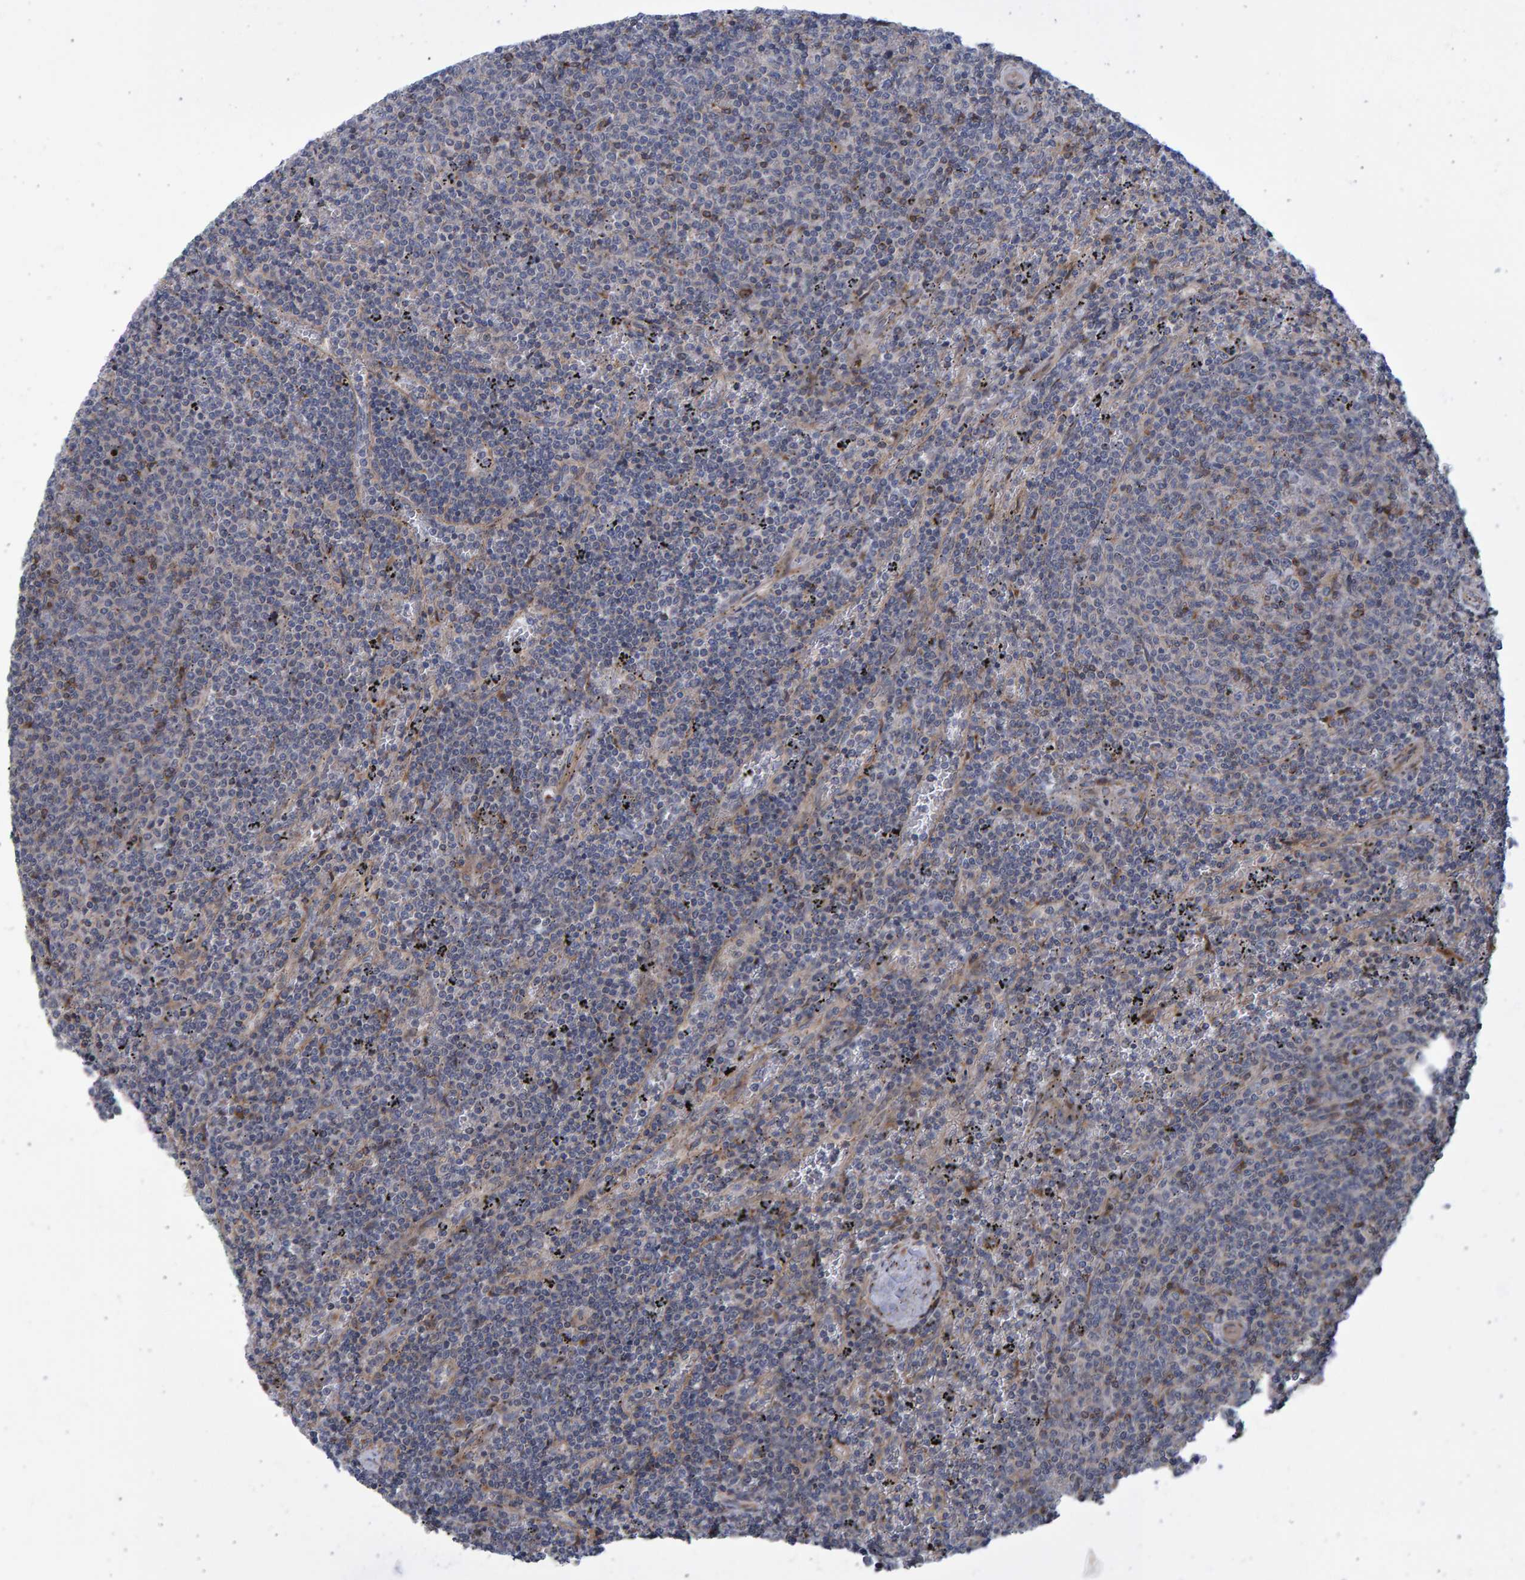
{"staining": {"intensity": "negative", "quantity": "none", "location": "none"}, "tissue": "lymphoma", "cell_type": "Tumor cells", "image_type": "cancer", "snomed": [{"axis": "morphology", "description": "Malignant lymphoma, non-Hodgkin's type, Low grade"}, {"axis": "topography", "description": "Spleen"}], "caption": "DAB immunohistochemical staining of human lymphoma reveals no significant positivity in tumor cells.", "gene": "LRBA", "patient": {"sex": "female", "age": 50}}